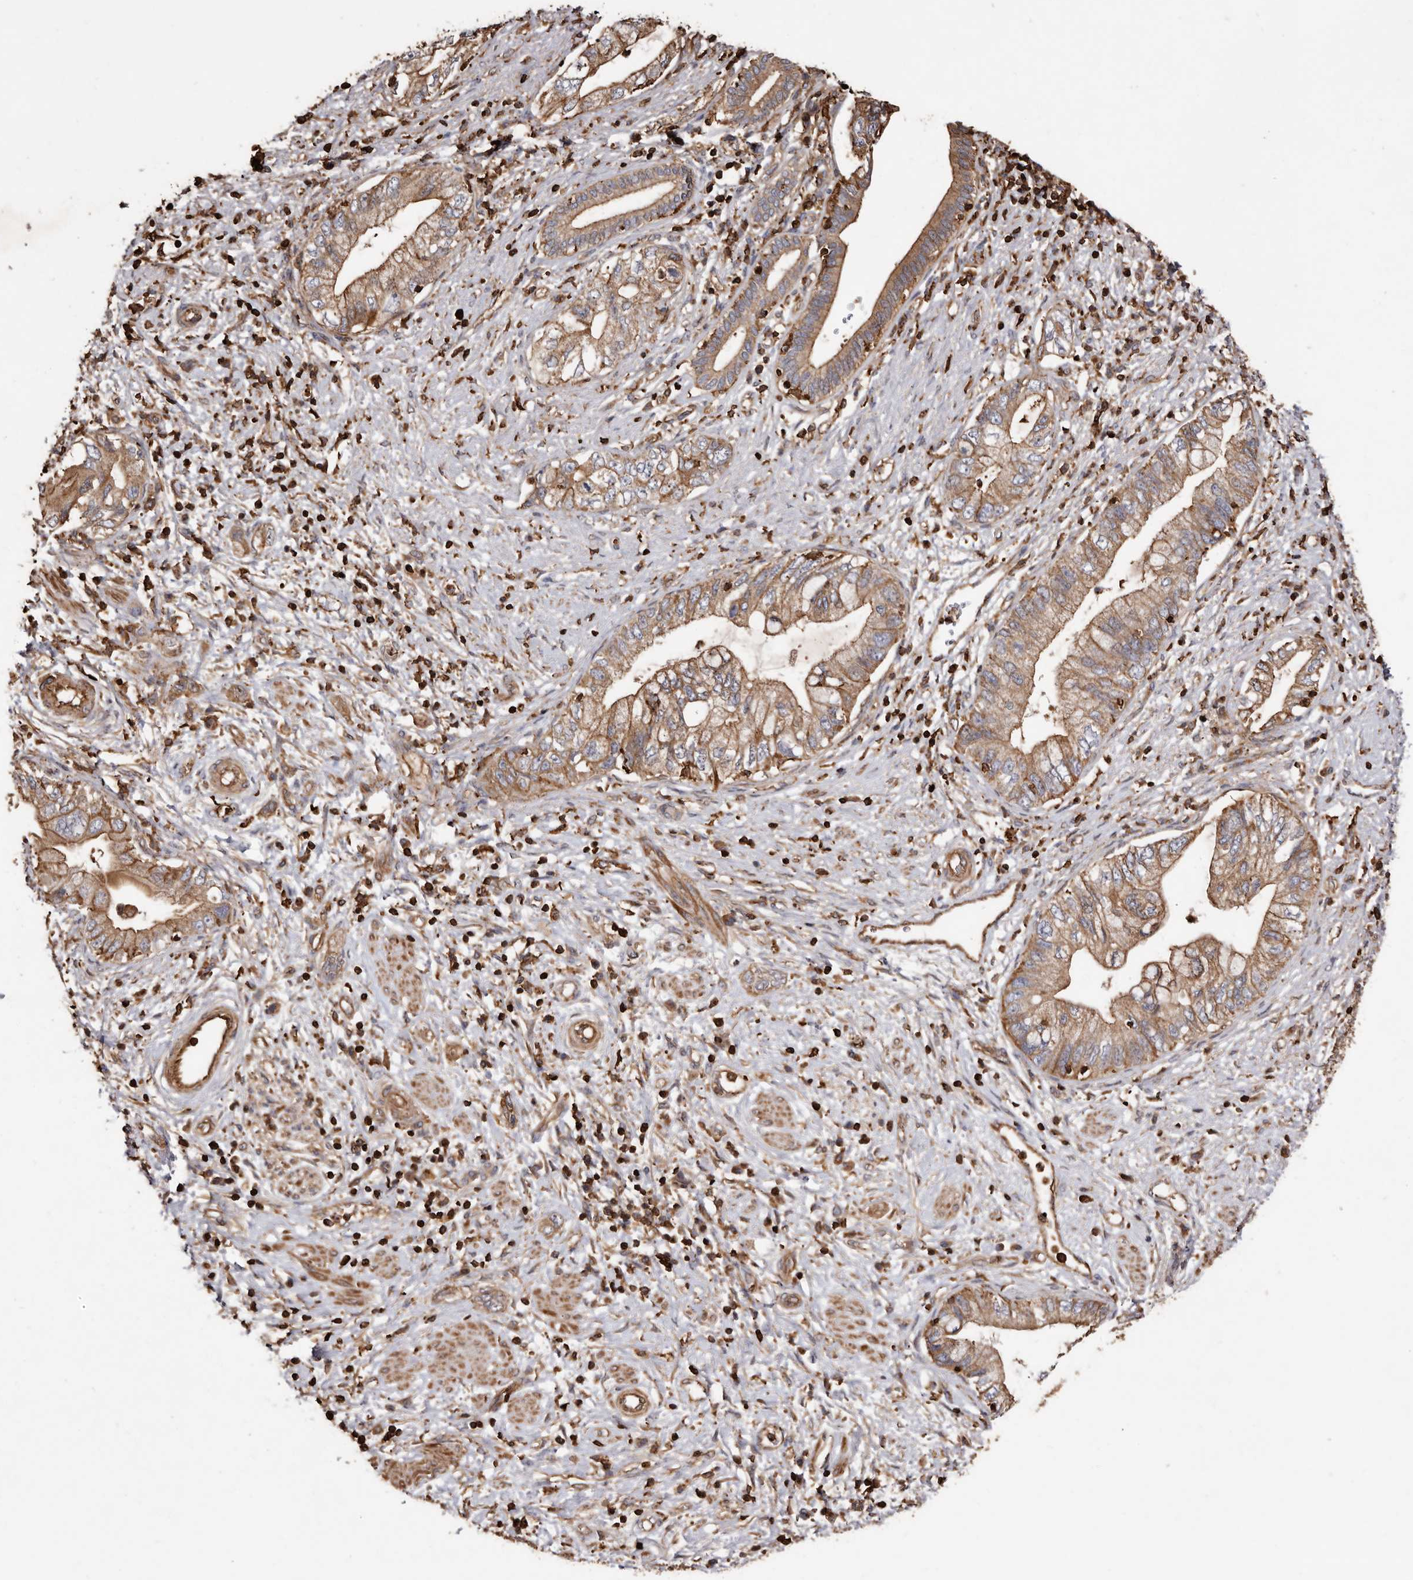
{"staining": {"intensity": "moderate", "quantity": ">75%", "location": "cytoplasmic/membranous"}, "tissue": "pancreatic cancer", "cell_type": "Tumor cells", "image_type": "cancer", "snomed": [{"axis": "morphology", "description": "Adenocarcinoma, NOS"}, {"axis": "topography", "description": "Pancreas"}], "caption": "Tumor cells reveal medium levels of moderate cytoplasmic/membranous expression in approximately >75% of cells in human pancreatic adenocarcinoma.", "gene": "COQ8B", "patient": {"sex": "female", "age": 73}}